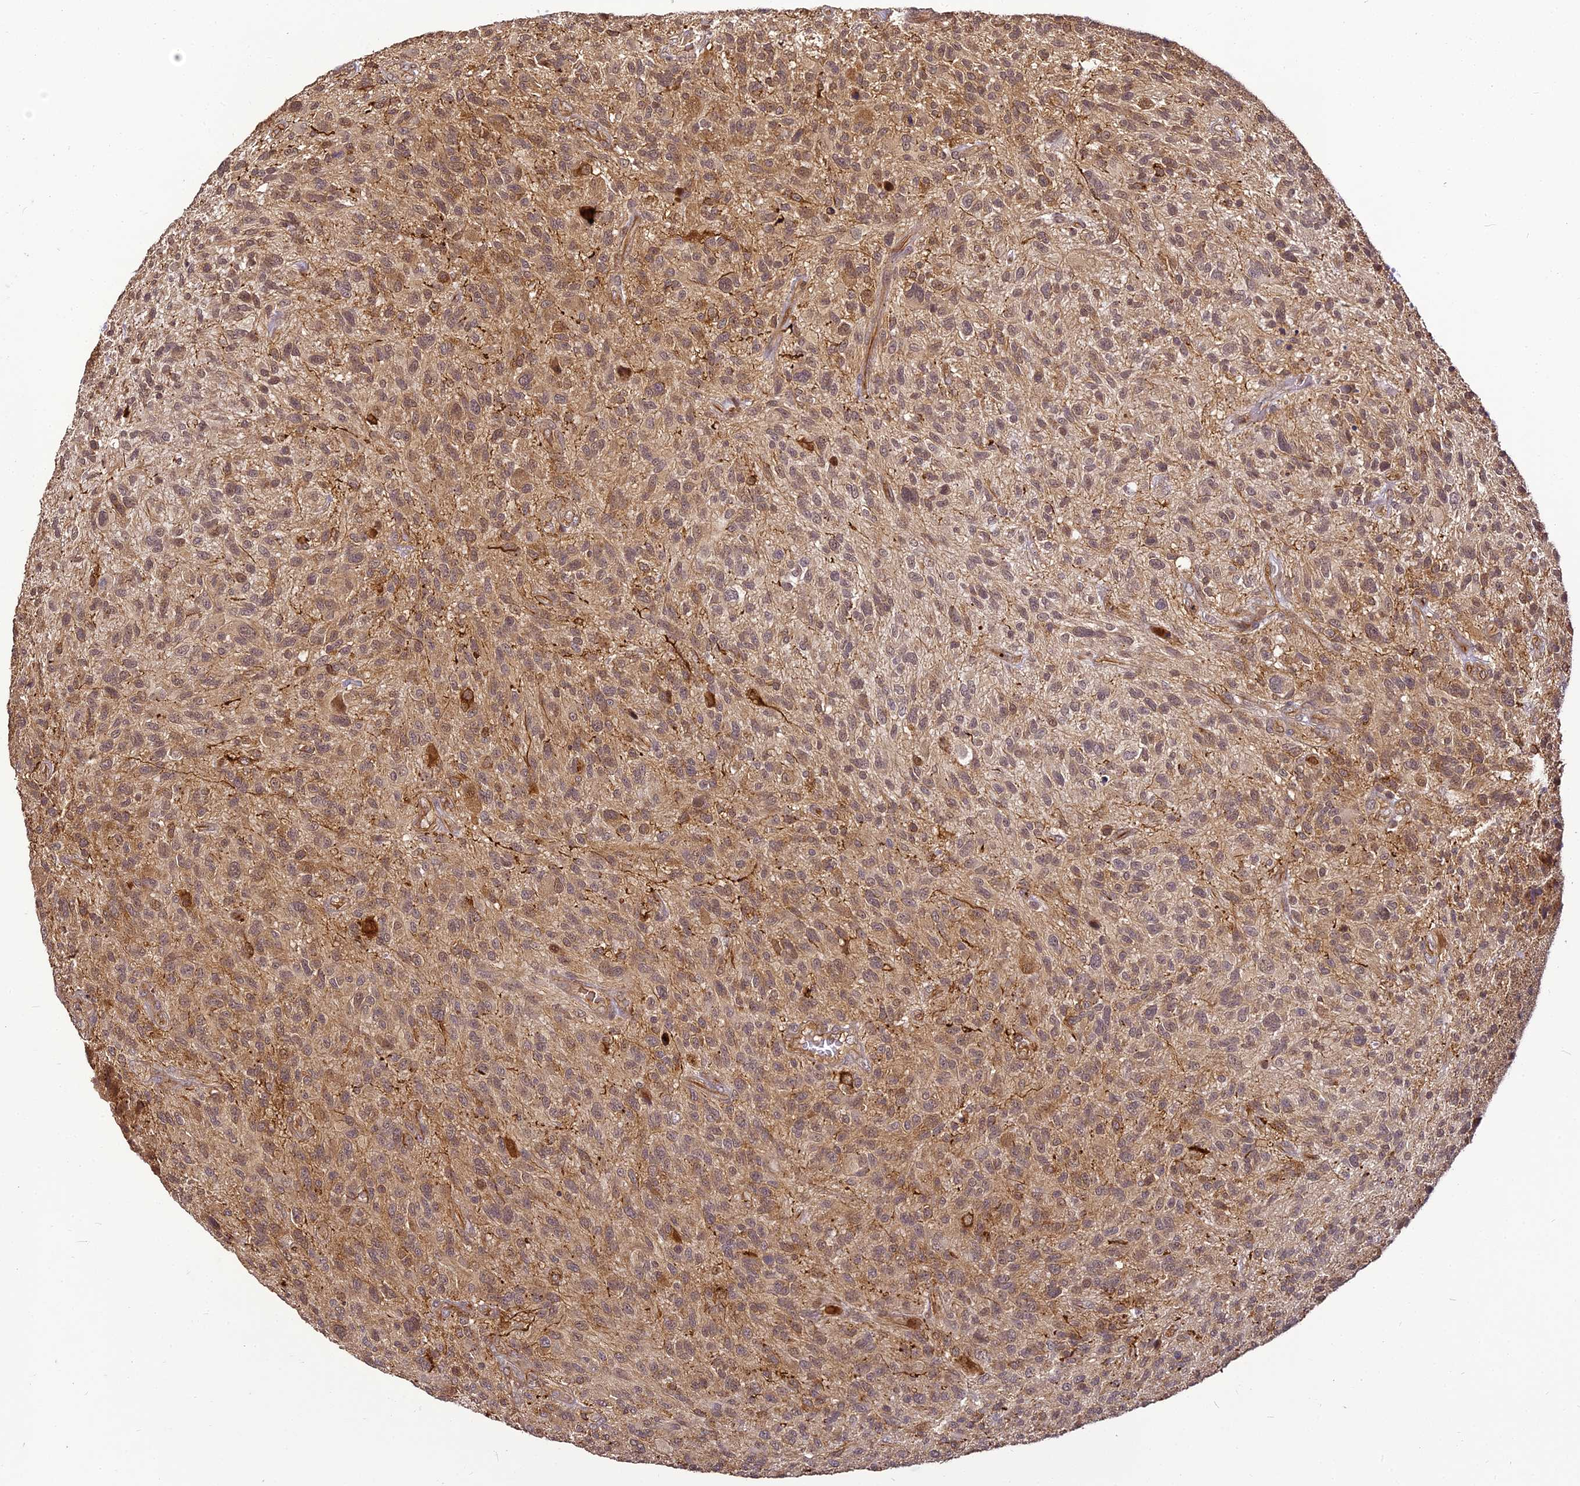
{"staining": {"intensity": "weak", "quantity": "25%-75%", "location": "cytoplasmic/membranous"}, "tissue": "glioma", "cell_type": "Tumor cells", "image_type": "cancer", "snomed": [{"axis": "morphology", "description": "Glioma, malignant, High grade"}, {"axis": "topography", "description": "Brain"}], "caption": "Malignant glioma (high-grade) tissue reveals weak cytoplasmic/membranous expression in about 25%-75% of tumor cells", "gene": "BCDIN3D", "patient": {"sex": "male", "age": 47}}